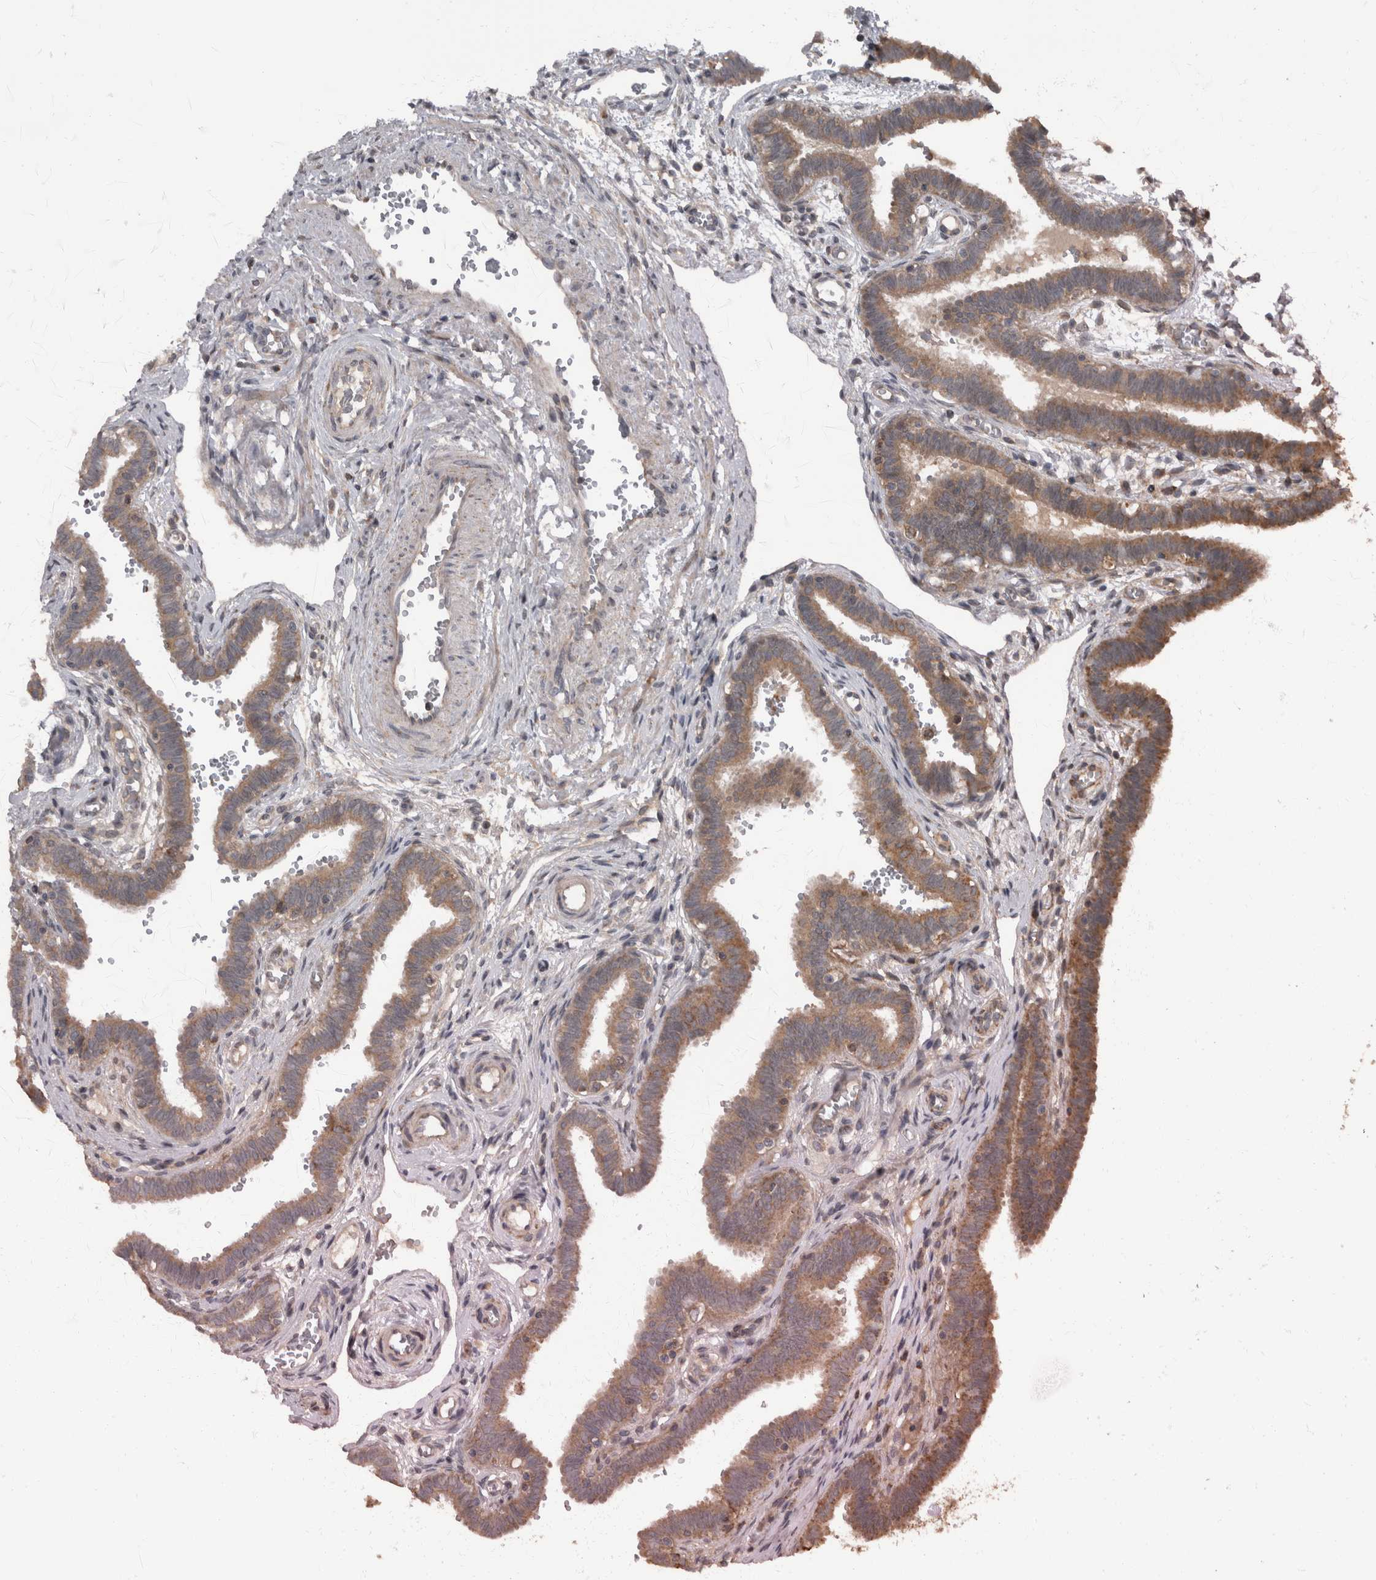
{"staining": {"intensity": "moderate", "quantity": ">75%", "location": "cytoplasmic/membranous"}, "tissue": "fallopian tube", "cell_type": "Glandular cells", "image_type": "normal", "snomed": [{"axis": "morphology", "description": "Normal tissue, NOS"}, {"axis": "topography", "description": "Fallopian tube"}, {"axis": "topography", "description": "Placenta"}], "caption": "Protein expression analysis of unremarkable human fallopian tube reveals moderate cytoplasmic/membranous expression in about >75% of glandular cells.", "gene": "RABGGTB", "patient": {"sex": "female", "age": 32}}